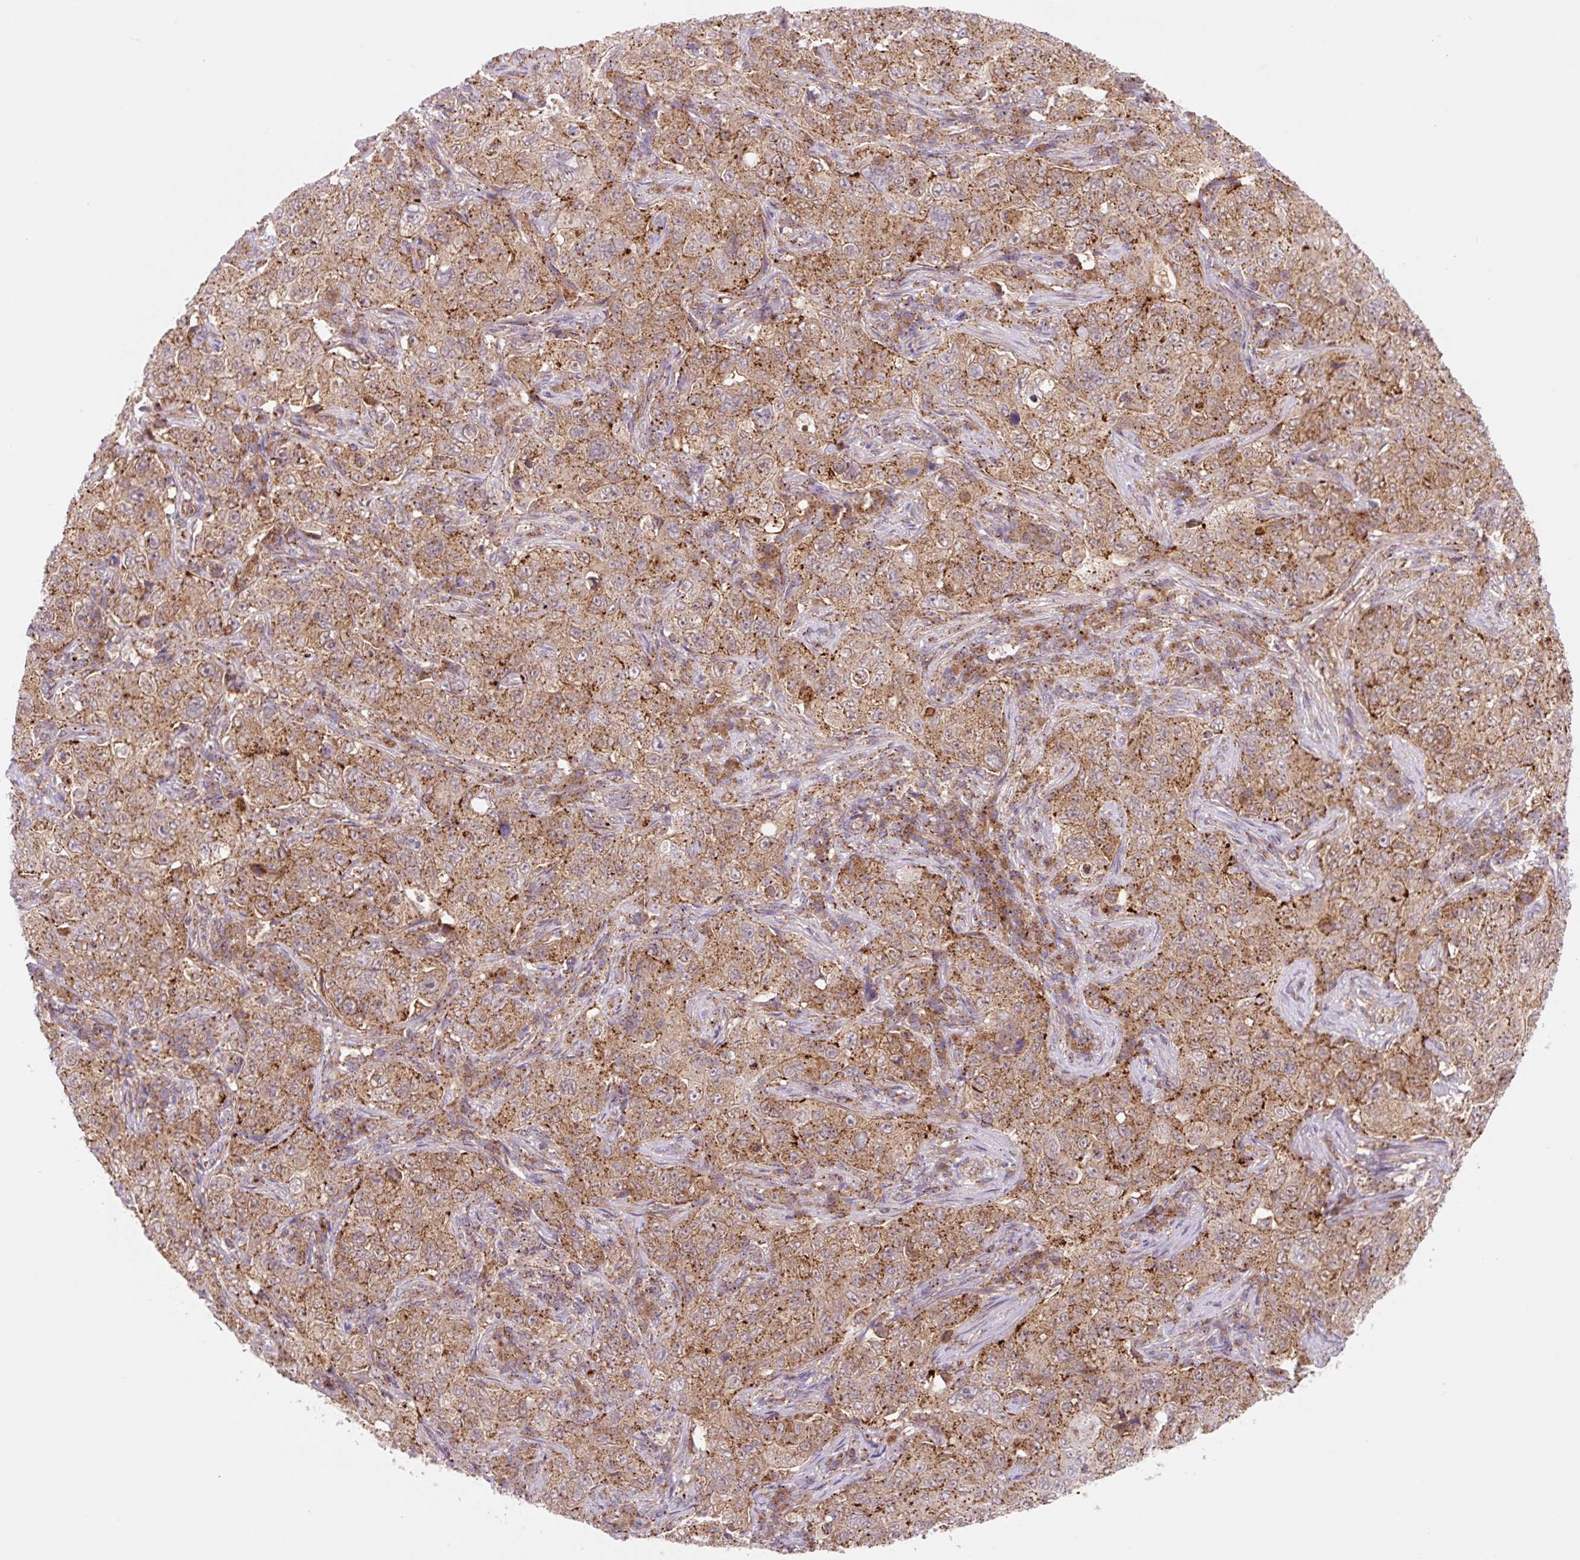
{"staining": {"intensity": "moderate", "quantity": ">75%", "location": "cytoplasmic/membranous"}, "tissue": "pancreatic cancer", "cell_type": "Tumor cells", "image_type": "cancer", "snomed": [{"axis": "morphology", "description": "Adenocarcinoma, NOS"}, {"axis": "topography", "description": "Pancreas"}], "caption": "Immunohistochemical staining of human pancreatic cancer displays medium levels of moderate cytoplasmic/membranous staining in approximately >75% of tumor cells.", "gene": "VPS4A", "patient": {"sex": "male", "age": 68}}